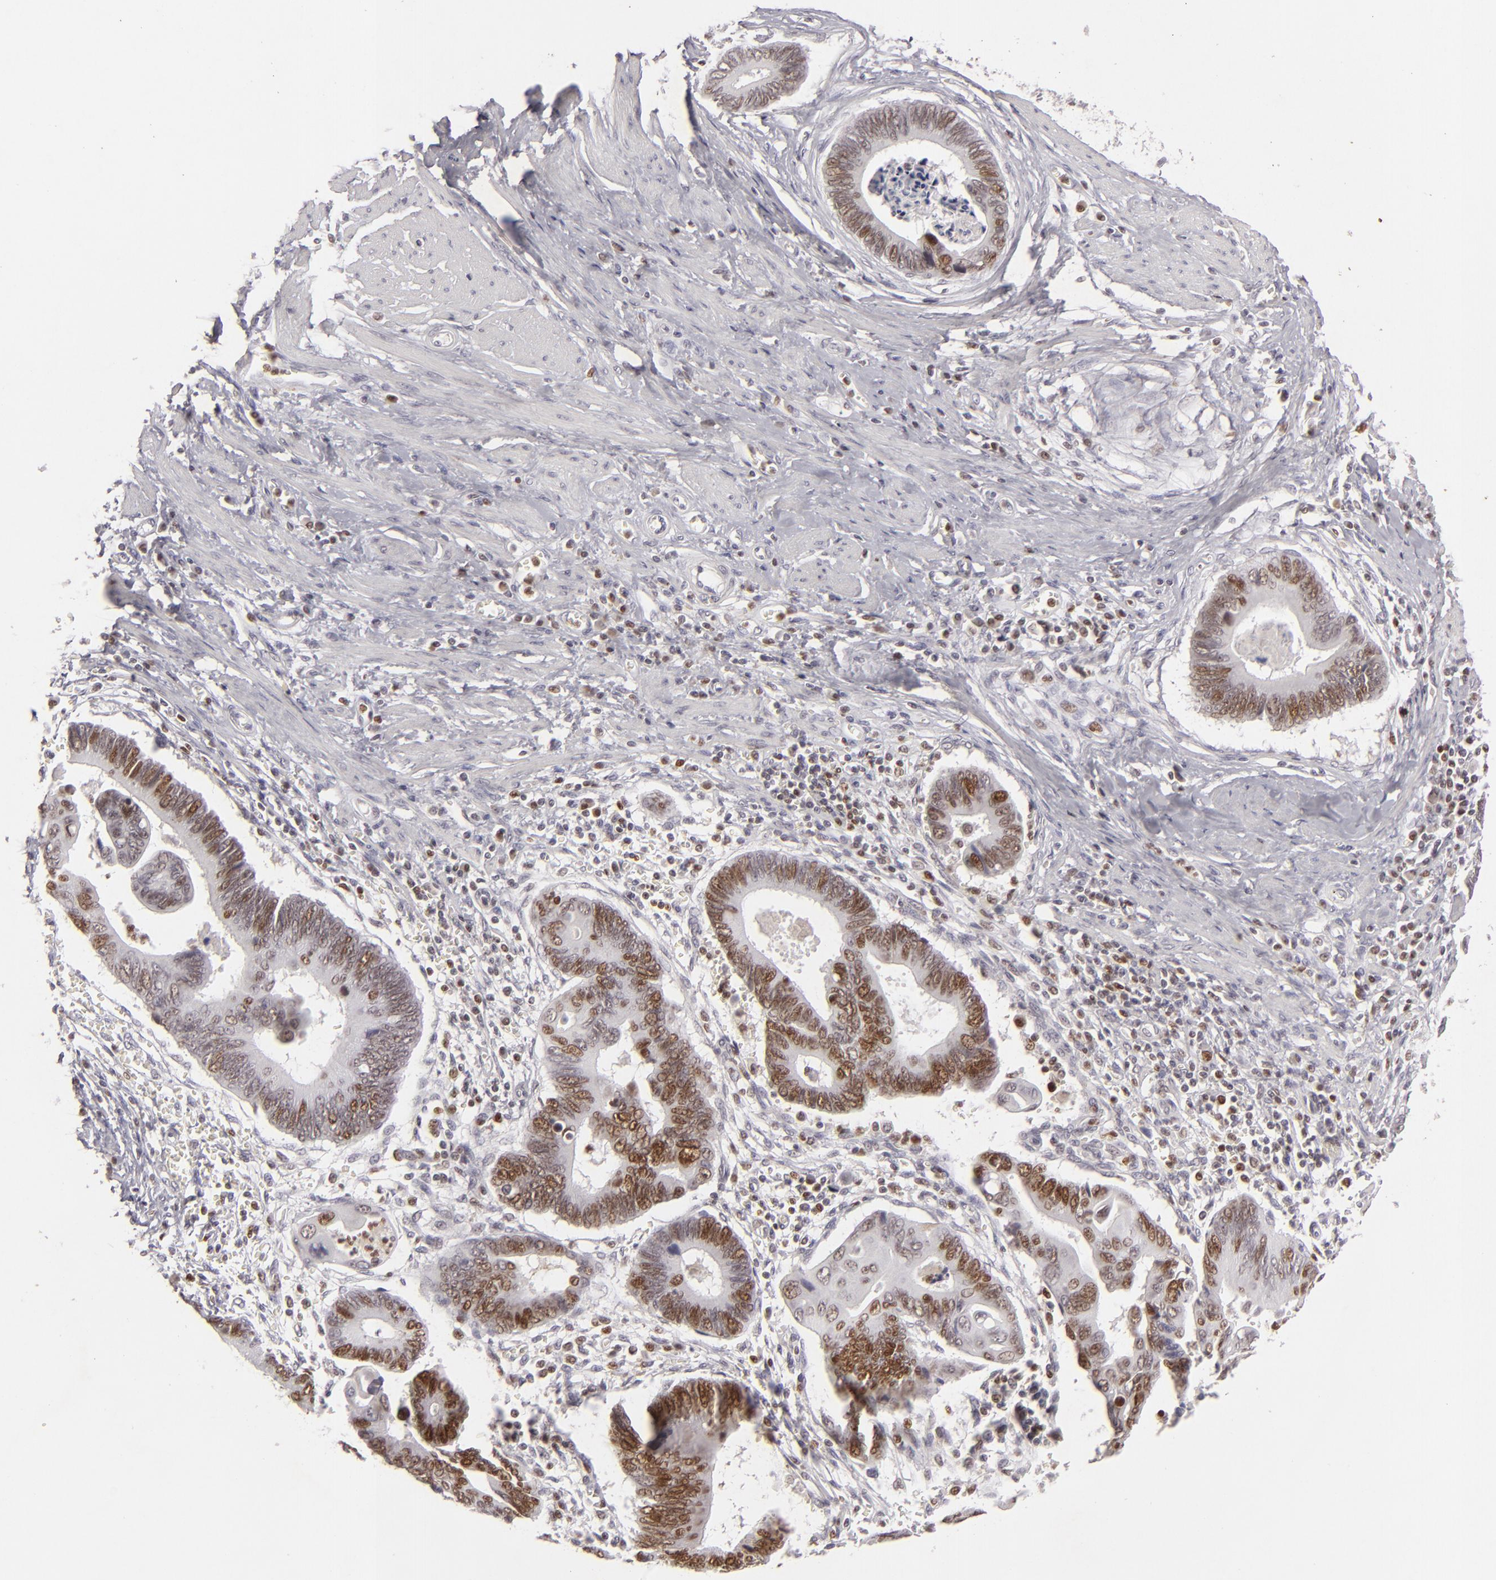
{"staining": {"intensity": "strong", "quantity": ">75%", "location": "nuclear"}, "tissue": "pancreatic cancer", "cell_type": "Tumor cells", "image_type": "cancer", "snomed": [{"axis": "morphology", "description": "Adenocarcinoma, NOS"}, {"axis": "topography", "description": "Pancreas"}], "caption": "Immunohistochemical staining of human pancreatic cancer shows high levels of strong nuclear staining in about >75% of tumor cells.", "gene": "FEN1", "patient": {"sex": "female", "age": 70}}